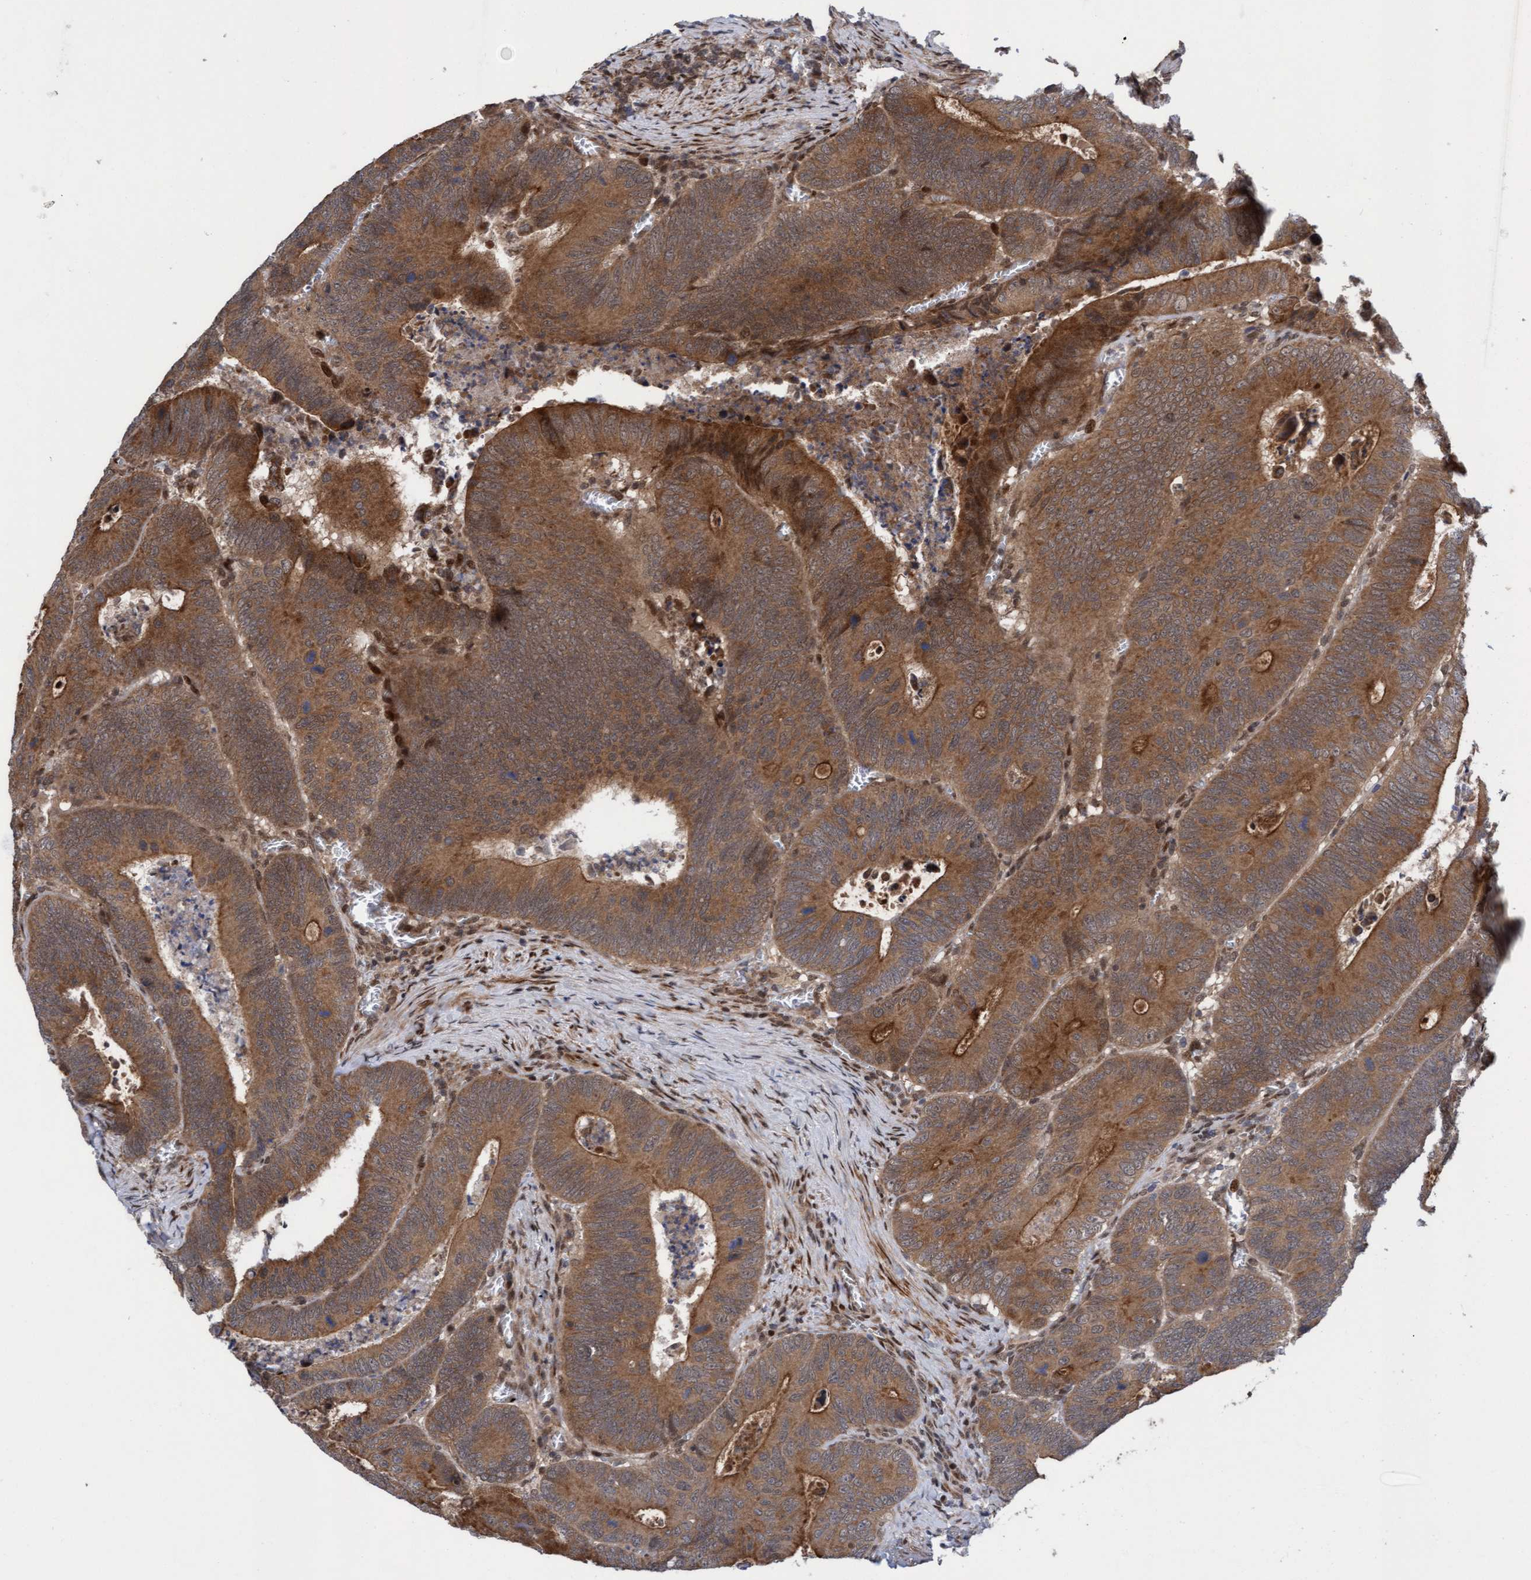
{"staining": {"intensity": "moderate", "quantity": ">75%", "location": "cytoplasmic/membranous"}, "tissue": "colorectal cancer", "cell_type": "Tumor cells", "image_type": "cancer", "snomed": [{"axis": "morphology", "description": "Inflammation, NOS"}, {"axis": "morphology", "description": "Adenocarcinoma, NOS"}, {"axis": "topography", "description": "Colon"}], "caption": "An immunohistochemistry photomicrograph of tumor tissue is shown. Protein staining in brown labels moderate cytoplasmic/membranous positivity in colorectal adenocarcinoma within tumor cells.", "gene": "ITFG1", "patient": {"sex": "male", "age": 72}}